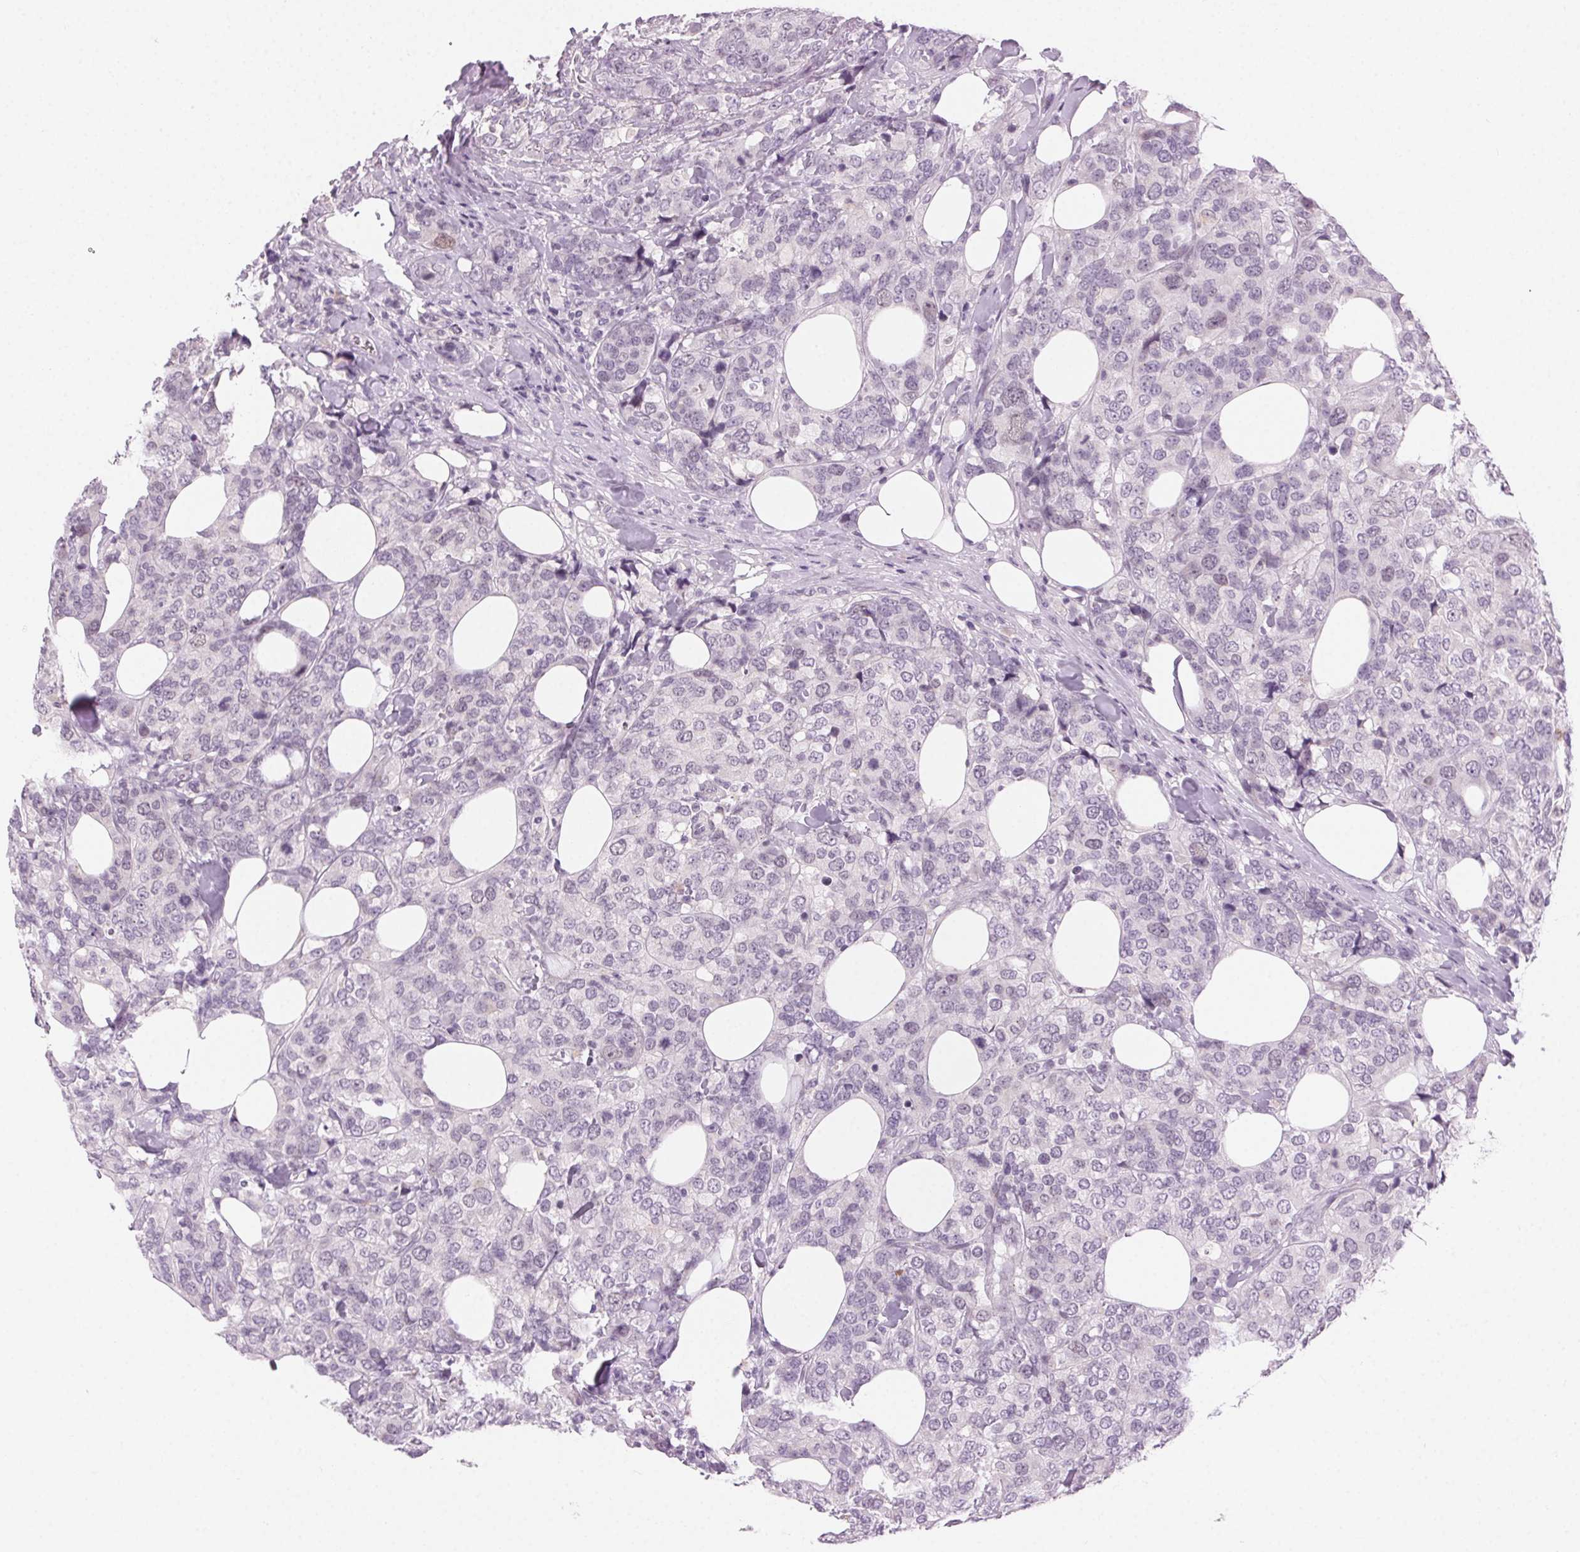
{"staining": {"intensity": "negative", "quantity": "none", "location": "none"}, "tissue": "breast cancer", "cell_type": "Tumor cells", "image_type": "cancer", "snomed": [{"axis": "morphology", "description": "Lobular carcinoma"}, {"axis": "topography", "description": "Breast"}], "caption": "This is an immunohistochemistry photomicrograph of human breast lobular carcinoma. There is no staining in tumor cells.", "gene": "HSF5", "patient": {"sex": "female", "age": 59}}